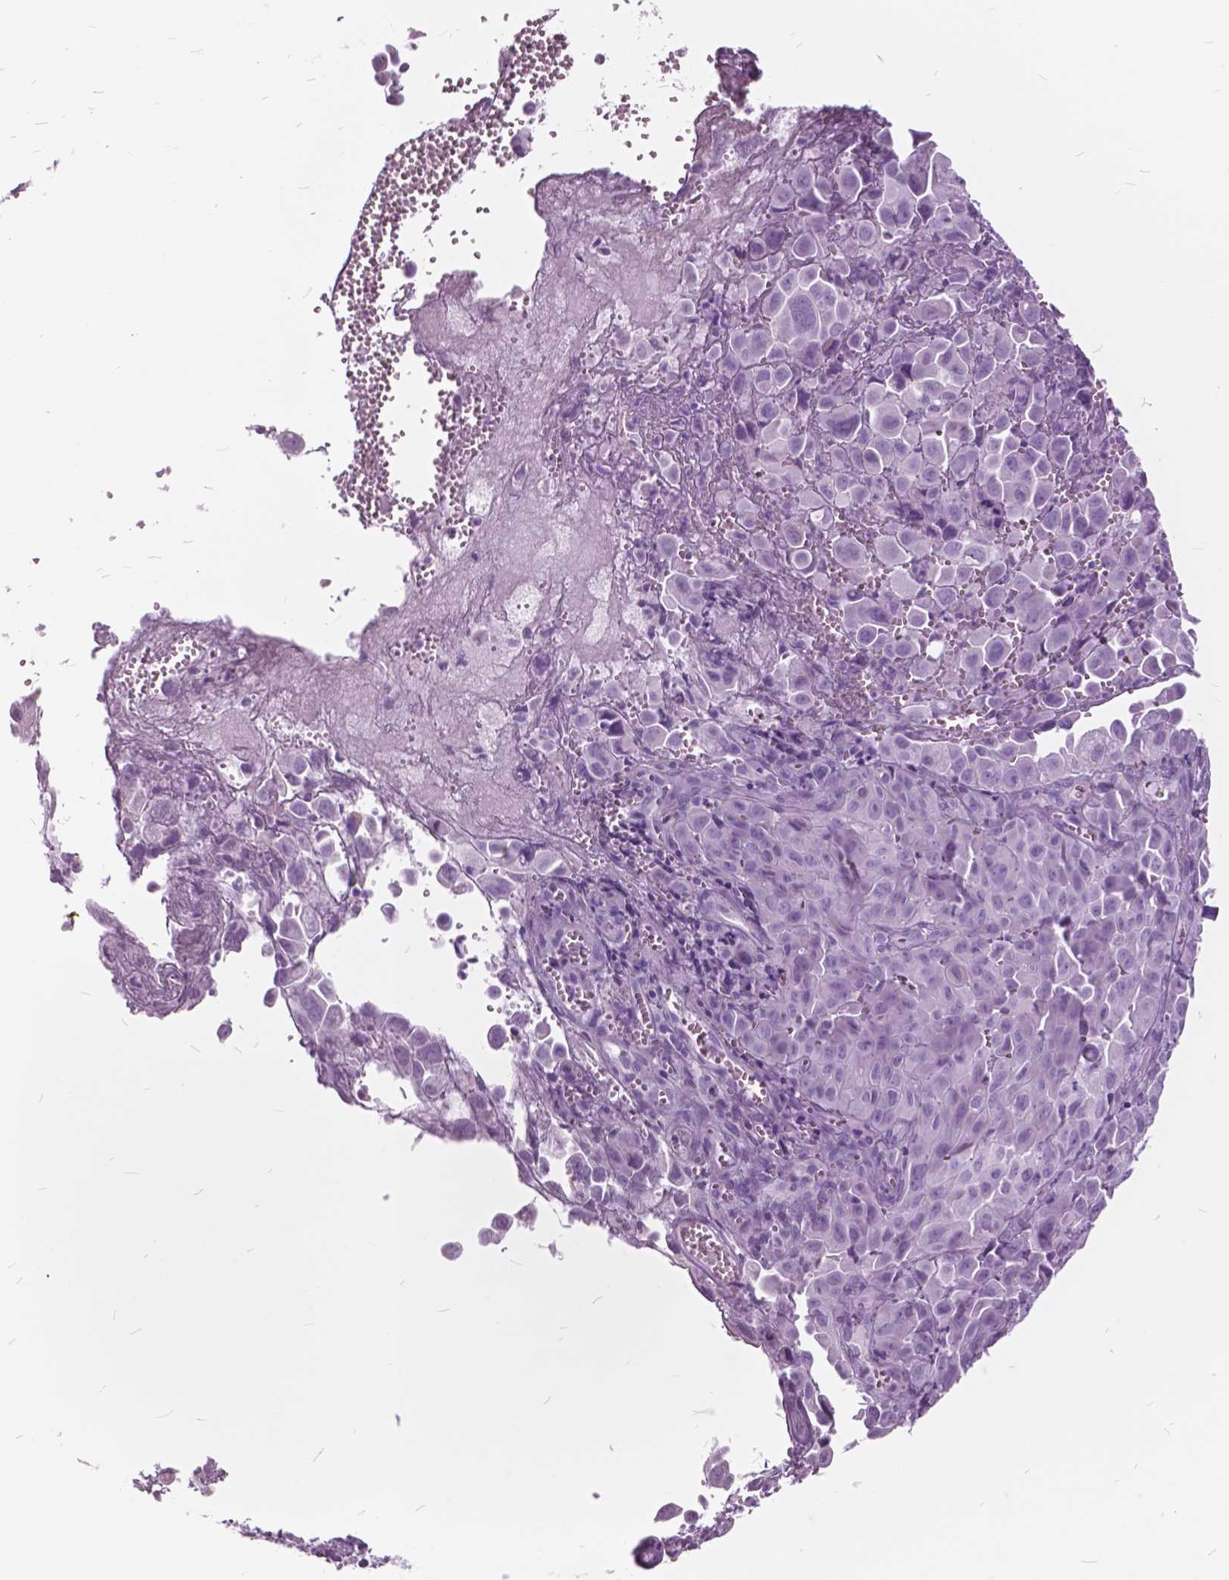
{"staining": {"intensity": "negative", "quantity": "none", "location": "none"}, "tissue": "cervical cancer", "cell_type": "Tumor cells", "image_type": "cancer", "snomed": [{"axis": "morphology", "description": "Squamous cell carcinoma, NOS"}, {"axis": "topography", "description": "Cervix"}], "caption": "Image shows no protein staining in tumor cells of cervical cancer tissue.", "gene": "GDF9", "patient": {"sex": "female", "age": 55}}